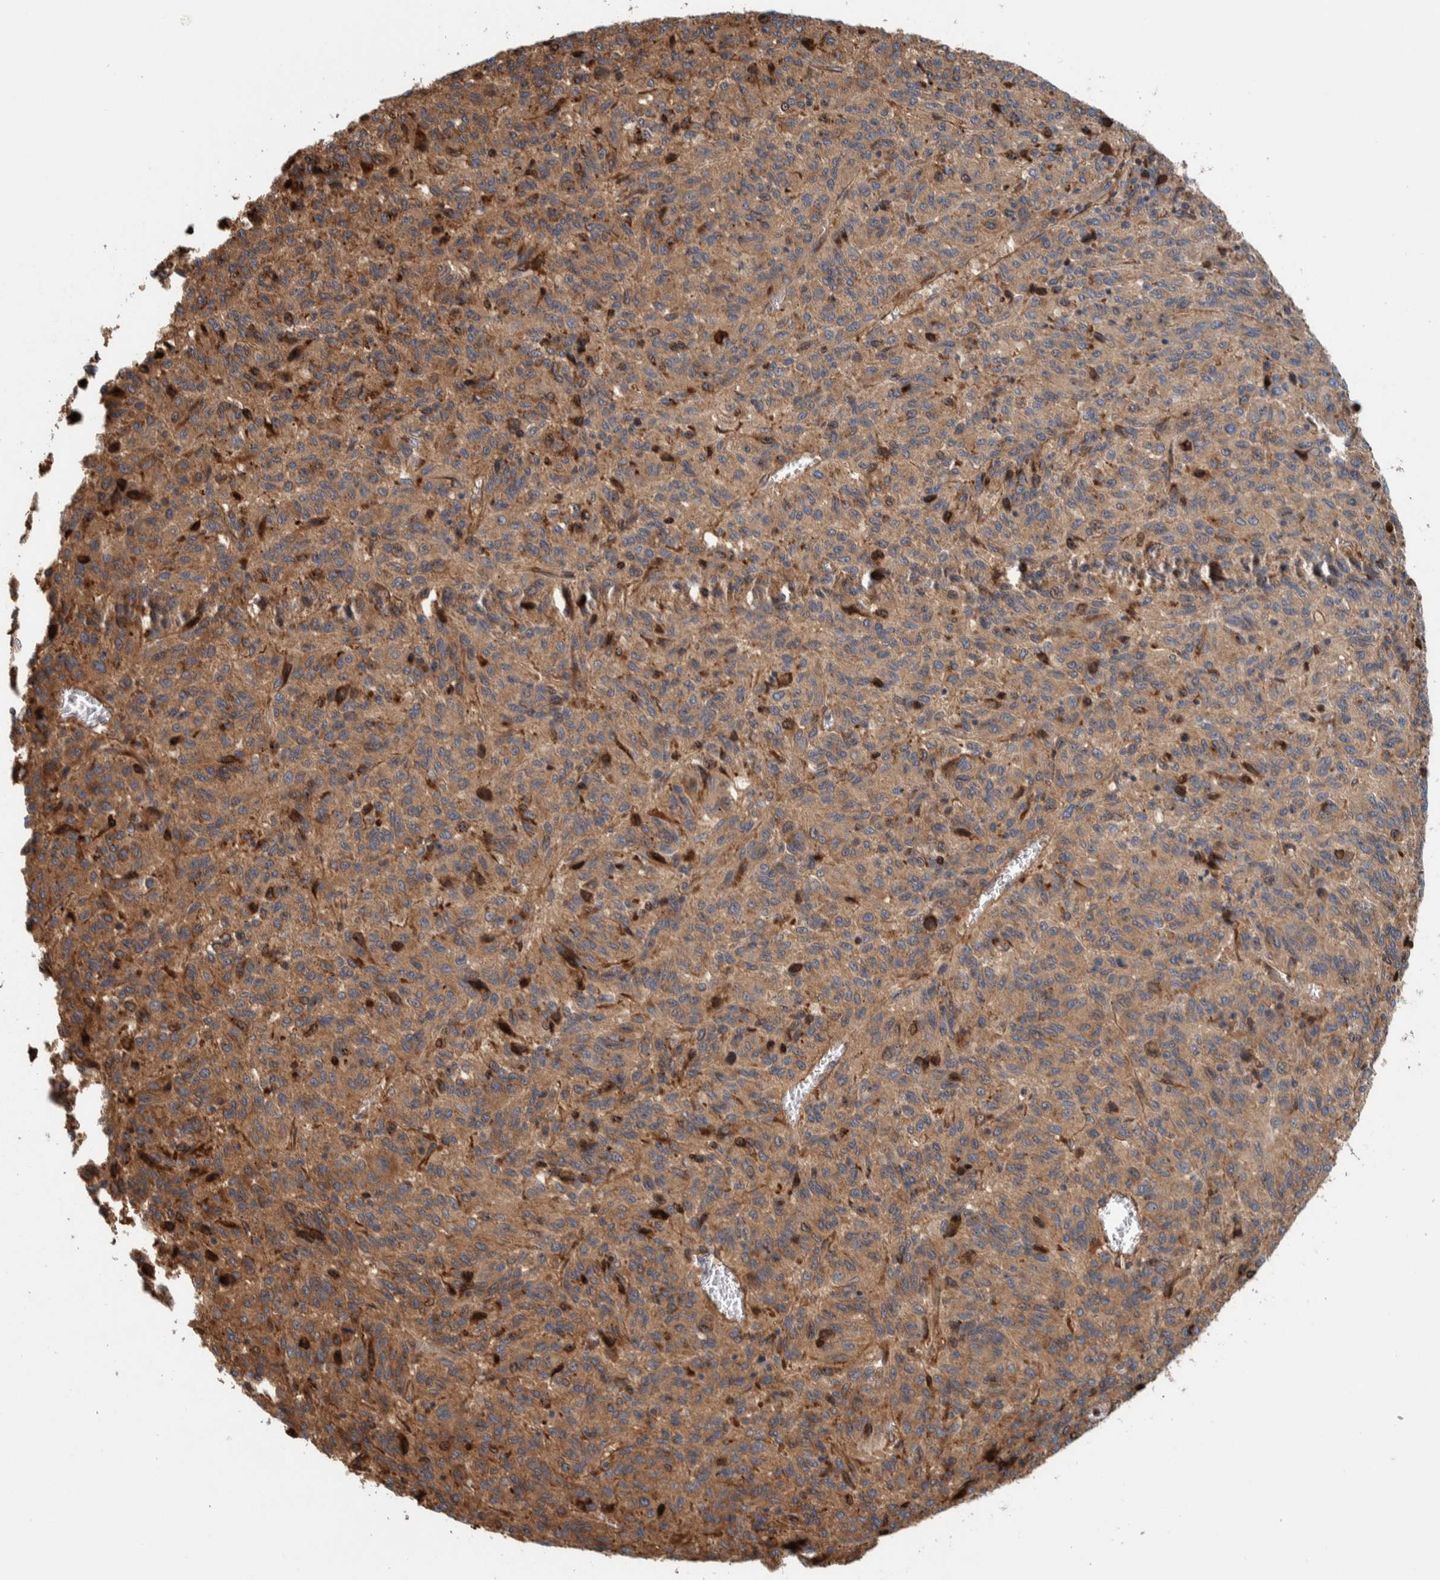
{"staining": {"intensity": "moderate", "quantity": ">75%", "location": "cytoplasmic/membranous"}, "tissue": "melanoma", "cell_type": "Tumor cells", "image_type": "cancer", "snomed": [{"axis": "morphology", "description": "Malignant melanoma, Metastatic site"}, {"axis": "topography", "description": "Lung"}], "caption": "Moderate cytoplasmic/membranous staining for a protein is appreciated in about >75% of tumor cells of malignant melanoma (metastatic site) using IHC.", "gene": "PKD1L1", "patient": {"sex": "male", "age": 64}}